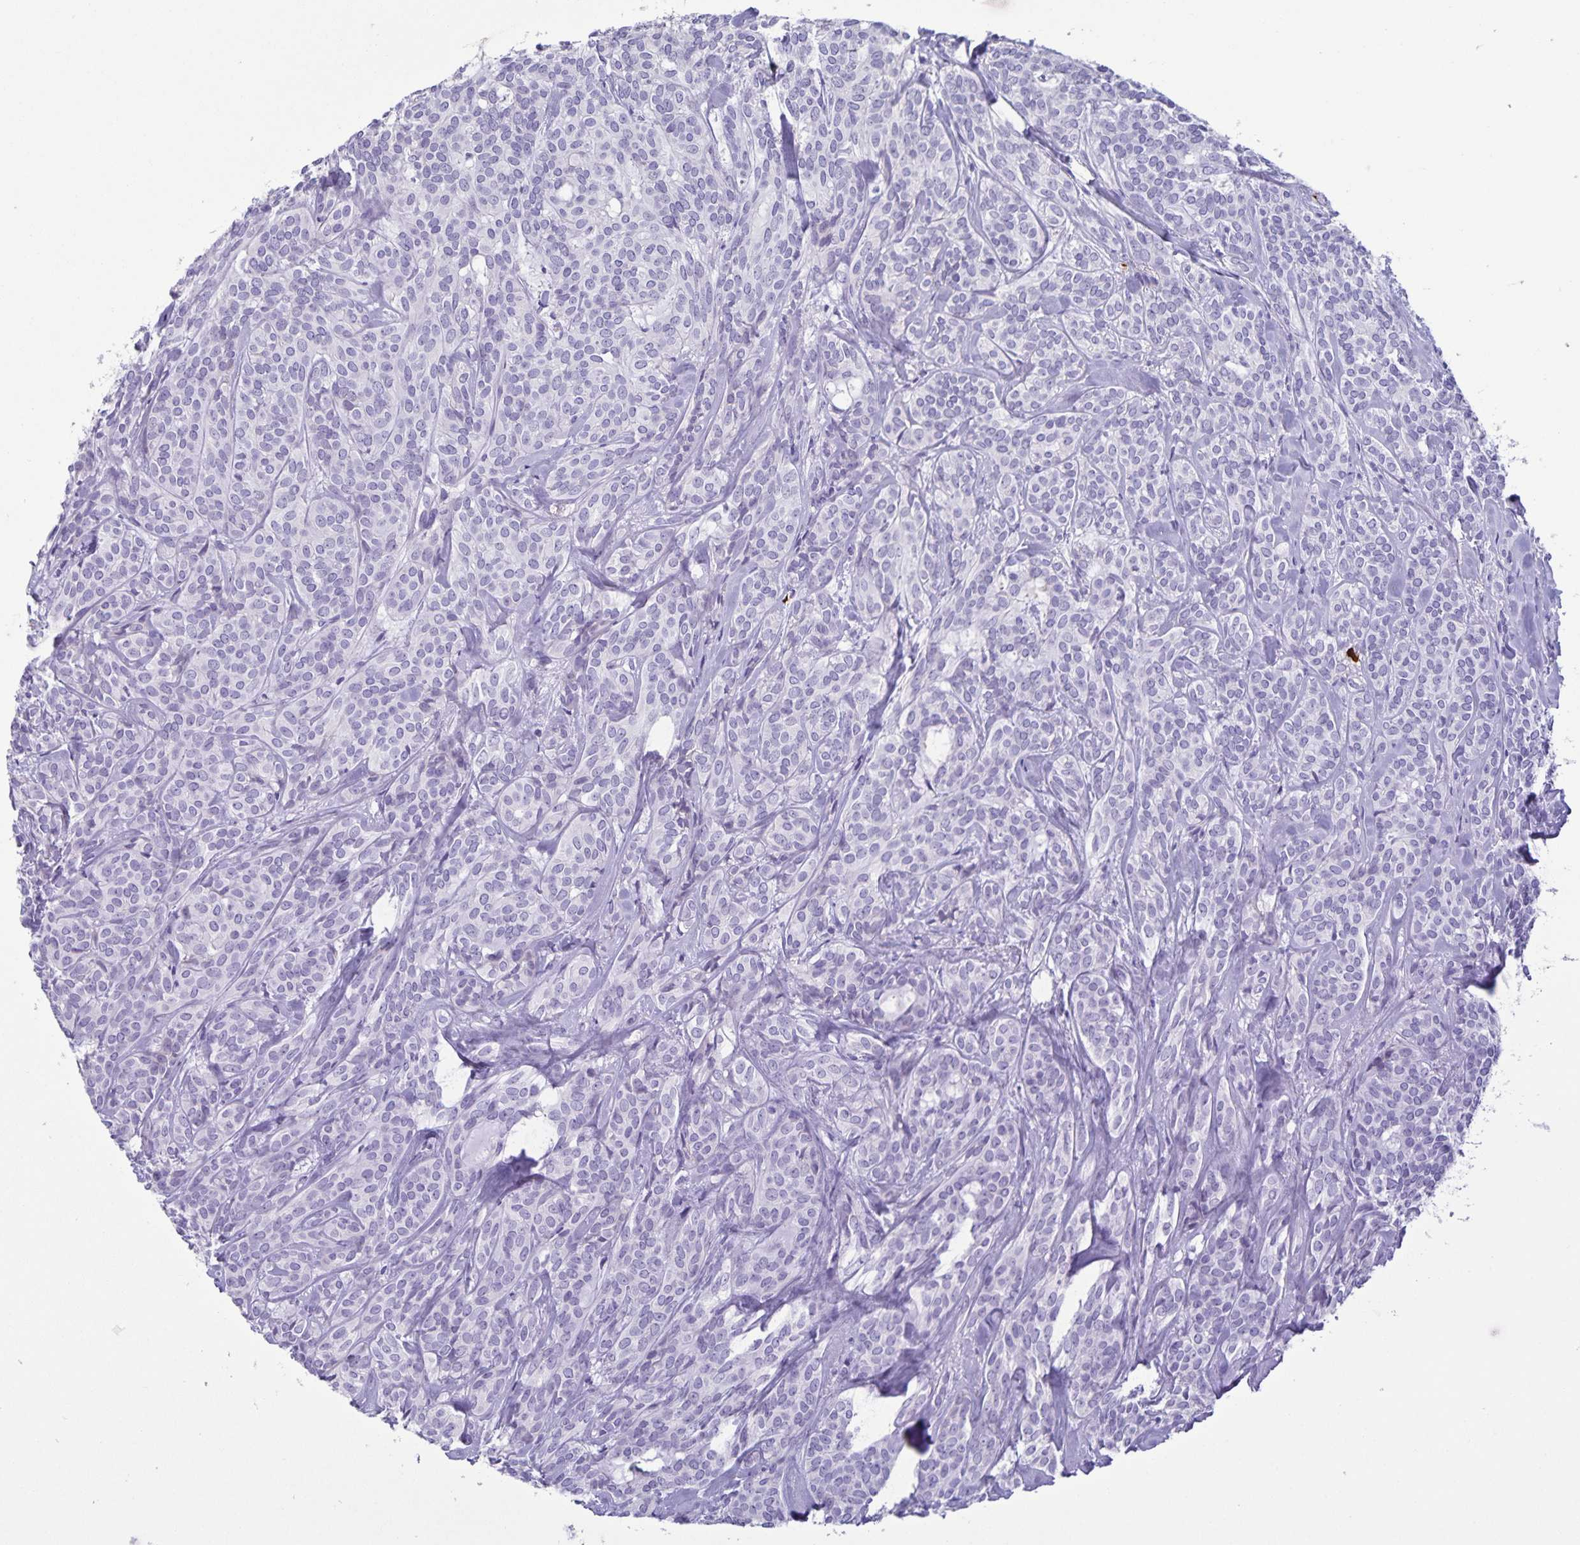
{"staining": {"intensity": "negative", "quantity": "none", "location": "none"}, "tissue": "head and neck cancer", "cell_type": "Tumor cells", "image_type": "cancer", "snomed": [{"axis": "morphology", "description": "Adenocarcinoma, NOS"}, {"axis": "topography", "description": "Head-Neck"}], "caption": "Head and neck cancer was stained to show a protein in brown. There is no significant positivity in tumor cells.", "gene": "IBTK", "patient": {"sex": "female", "age": 57}}